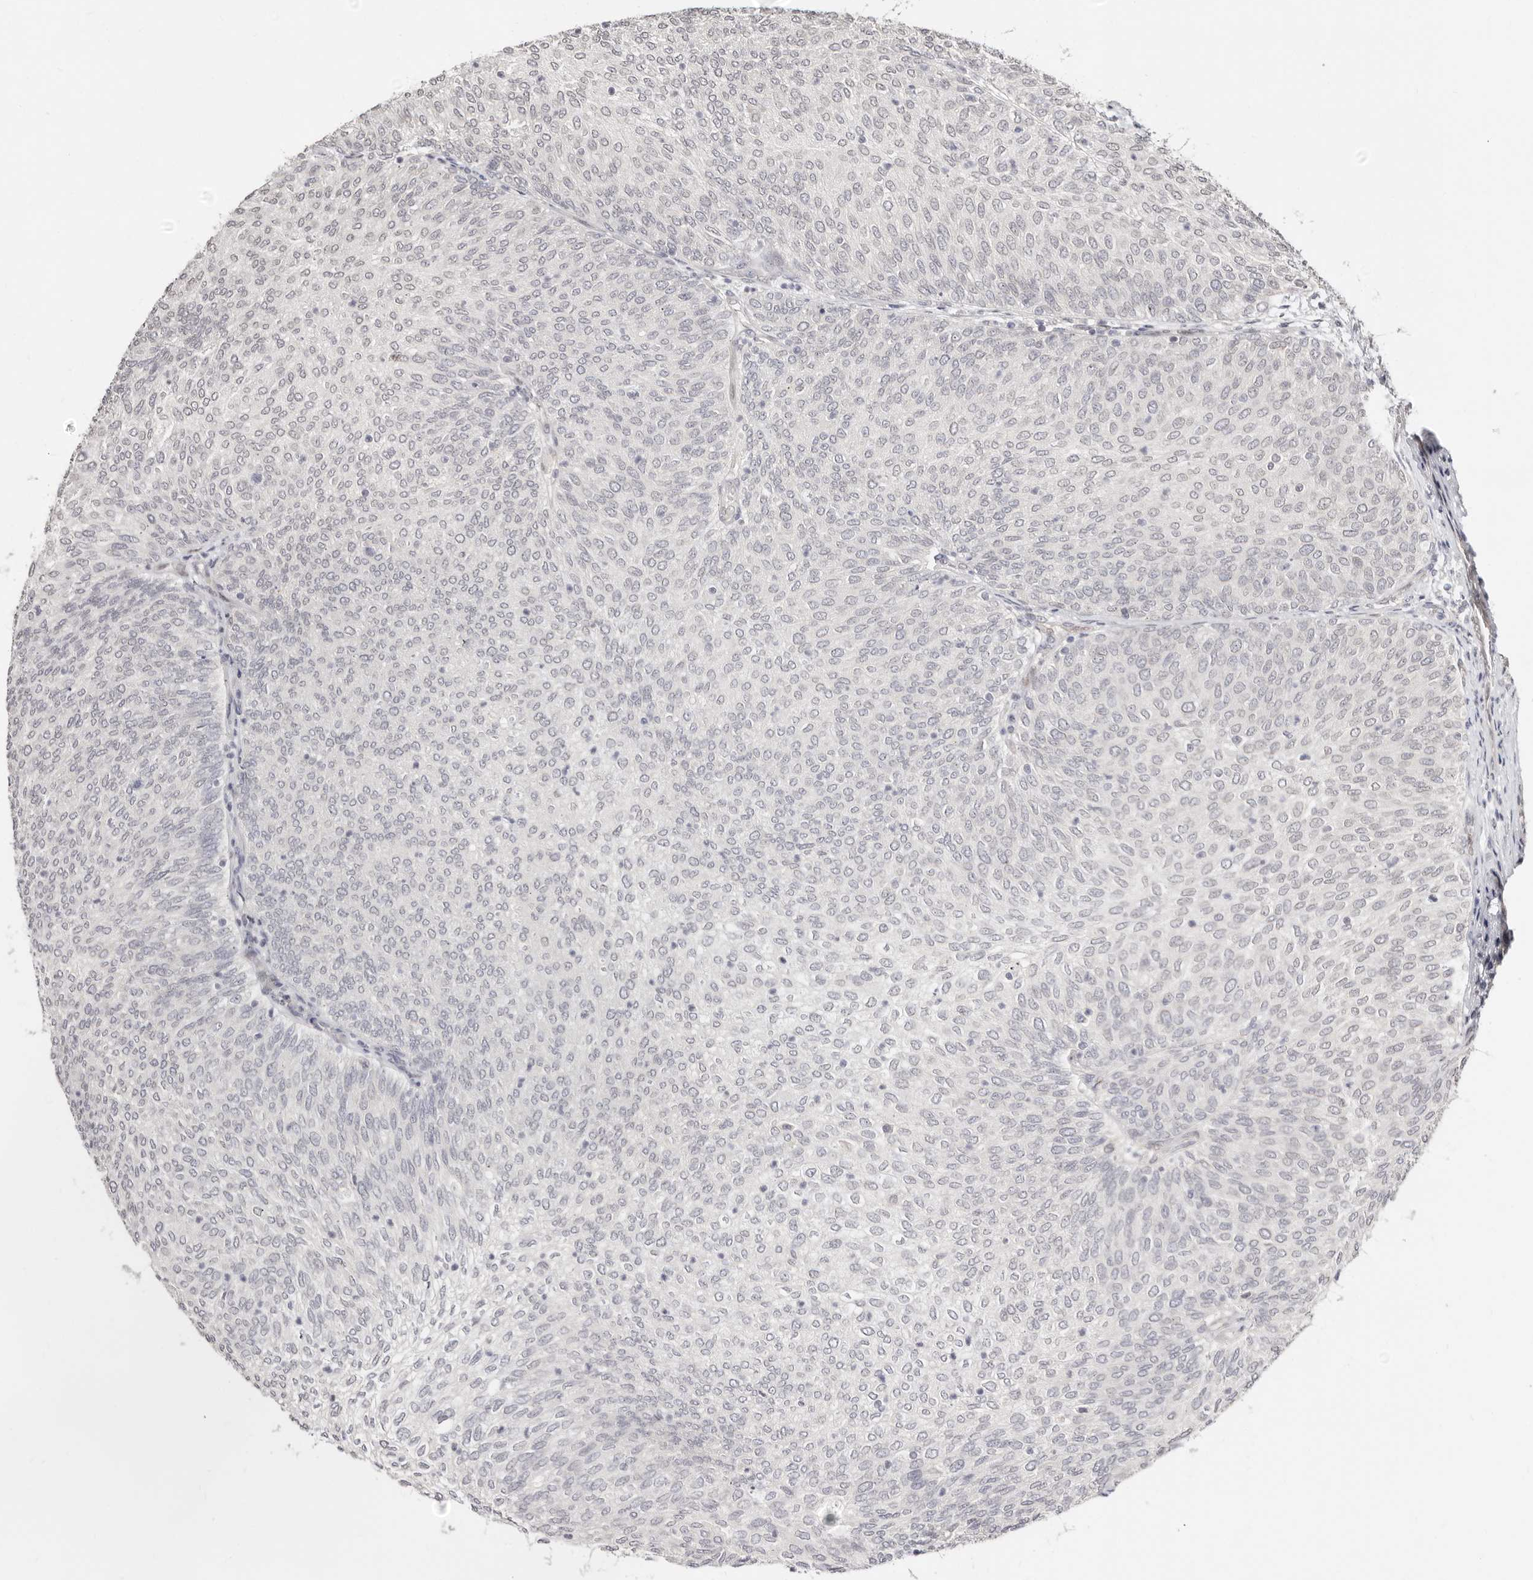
{"staining": {"intensity": "weak", "quantity": "<25%", "location": "nuclear"}, "tissue": "urothelial cancer", "cell_type": "Tumor cells", "image_type": "cancer", "snomed": [{"axis": "morphology", "description": "Urothelial carcinoma, Low grade"}, {"axis": "topography", "description": "Urinary bladder"}], "caption": "Urothelial cancer stained for a protein using immunohistochemistry (IHC) exhibits no staining tumor cells.", "gene": "LCORL", "patient": {"sex": "female", "age": 79}}